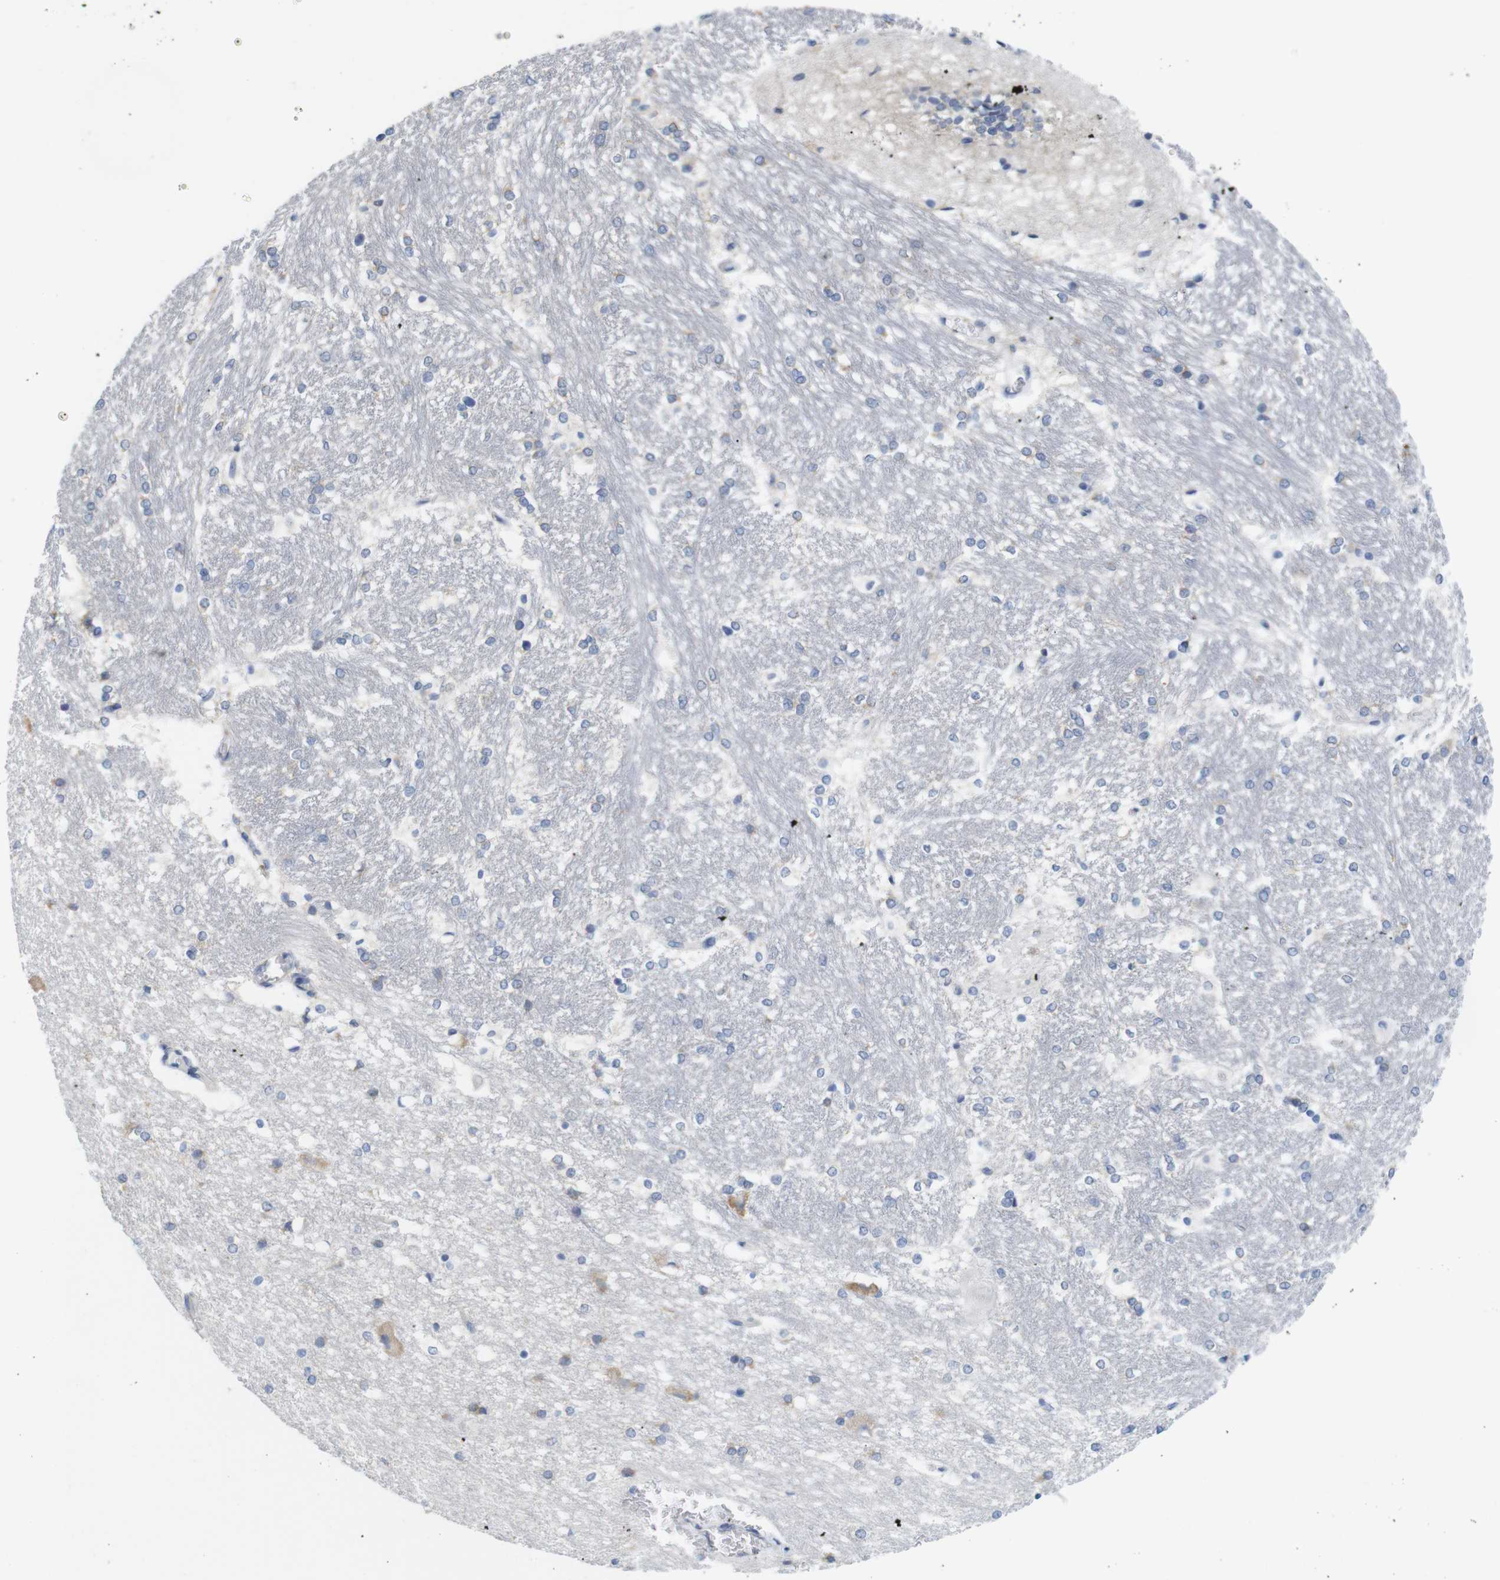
{"staining": {"intensity": "negative", "quantity": "none", "location": "none"}, "tissue": "hippocampus", "cell_type": "Glial cells", "image_type": "normal", "snomed": [{"axis": "morphology", "description": "Normal tissue, NOS"}, {"axis": "topography", "description": "Hippocampus"}], "caption": "Immunohistochemical staining of benign human hippocampus shows no significant staining in glial cells.", "gene": "NEBL", "patient": {"sex": "female", "age": 19}}